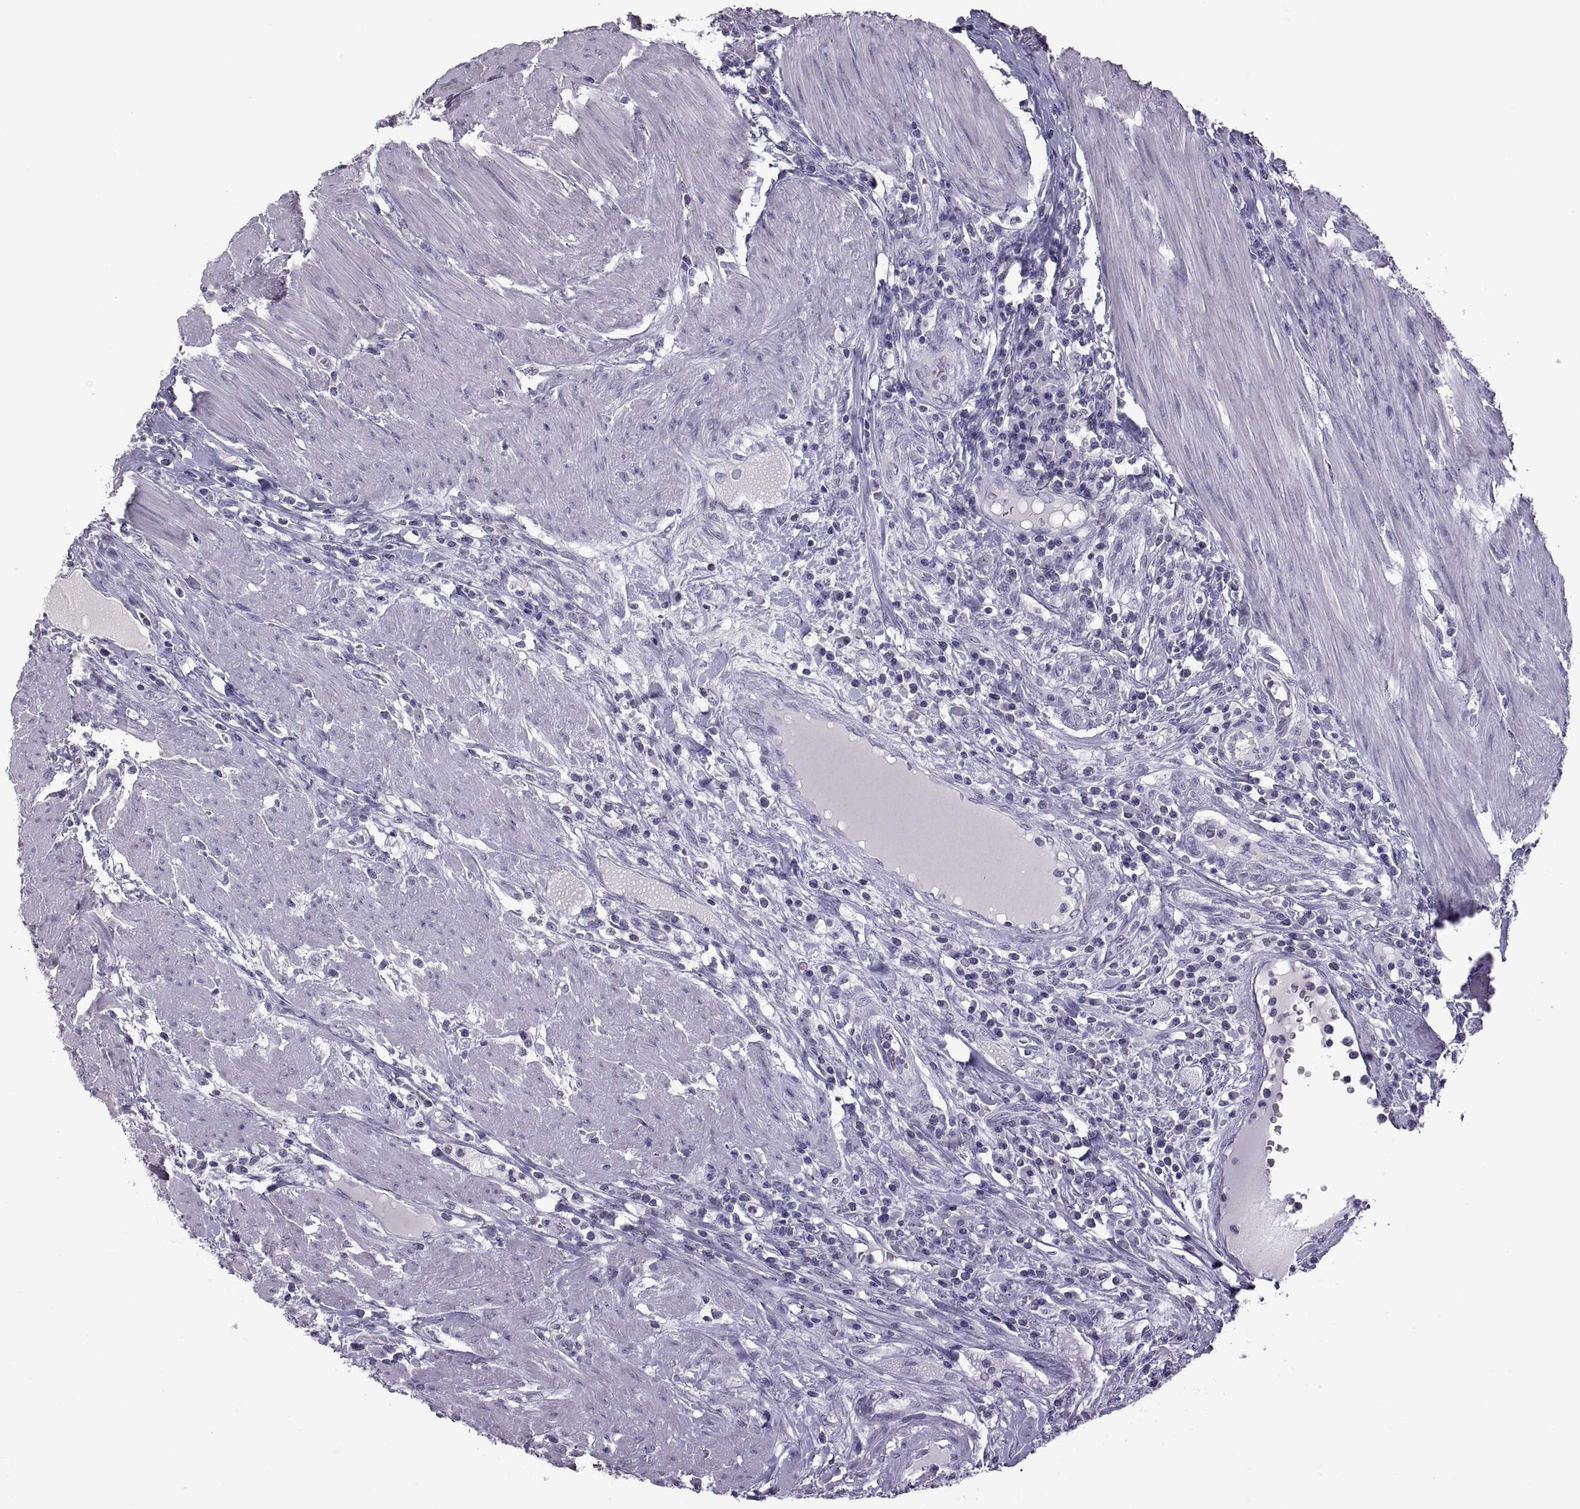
{"staining": {"intensity": "negative", "quantity": "none", "location": "none"}, "tissue": "colorectal cancer", "cell_type": "Tumor cells", "image_type": "cancer", "snomed": [{"axis": "morphology", "description": "Adenocarcinoma, NOS"}, {"axis": "topography", "description": "Colon"}], "caption": "IHC of adenocarcinoma (colorectal) displays no staining in tumor cells. The staining was performed using DAB to visualize the protein expression in brown, while the nuclei were stained in blue with hematoxylin (Magnification: 20x).", "gene": "RDM1", "patient": {"sex": "male", "age": 53}}